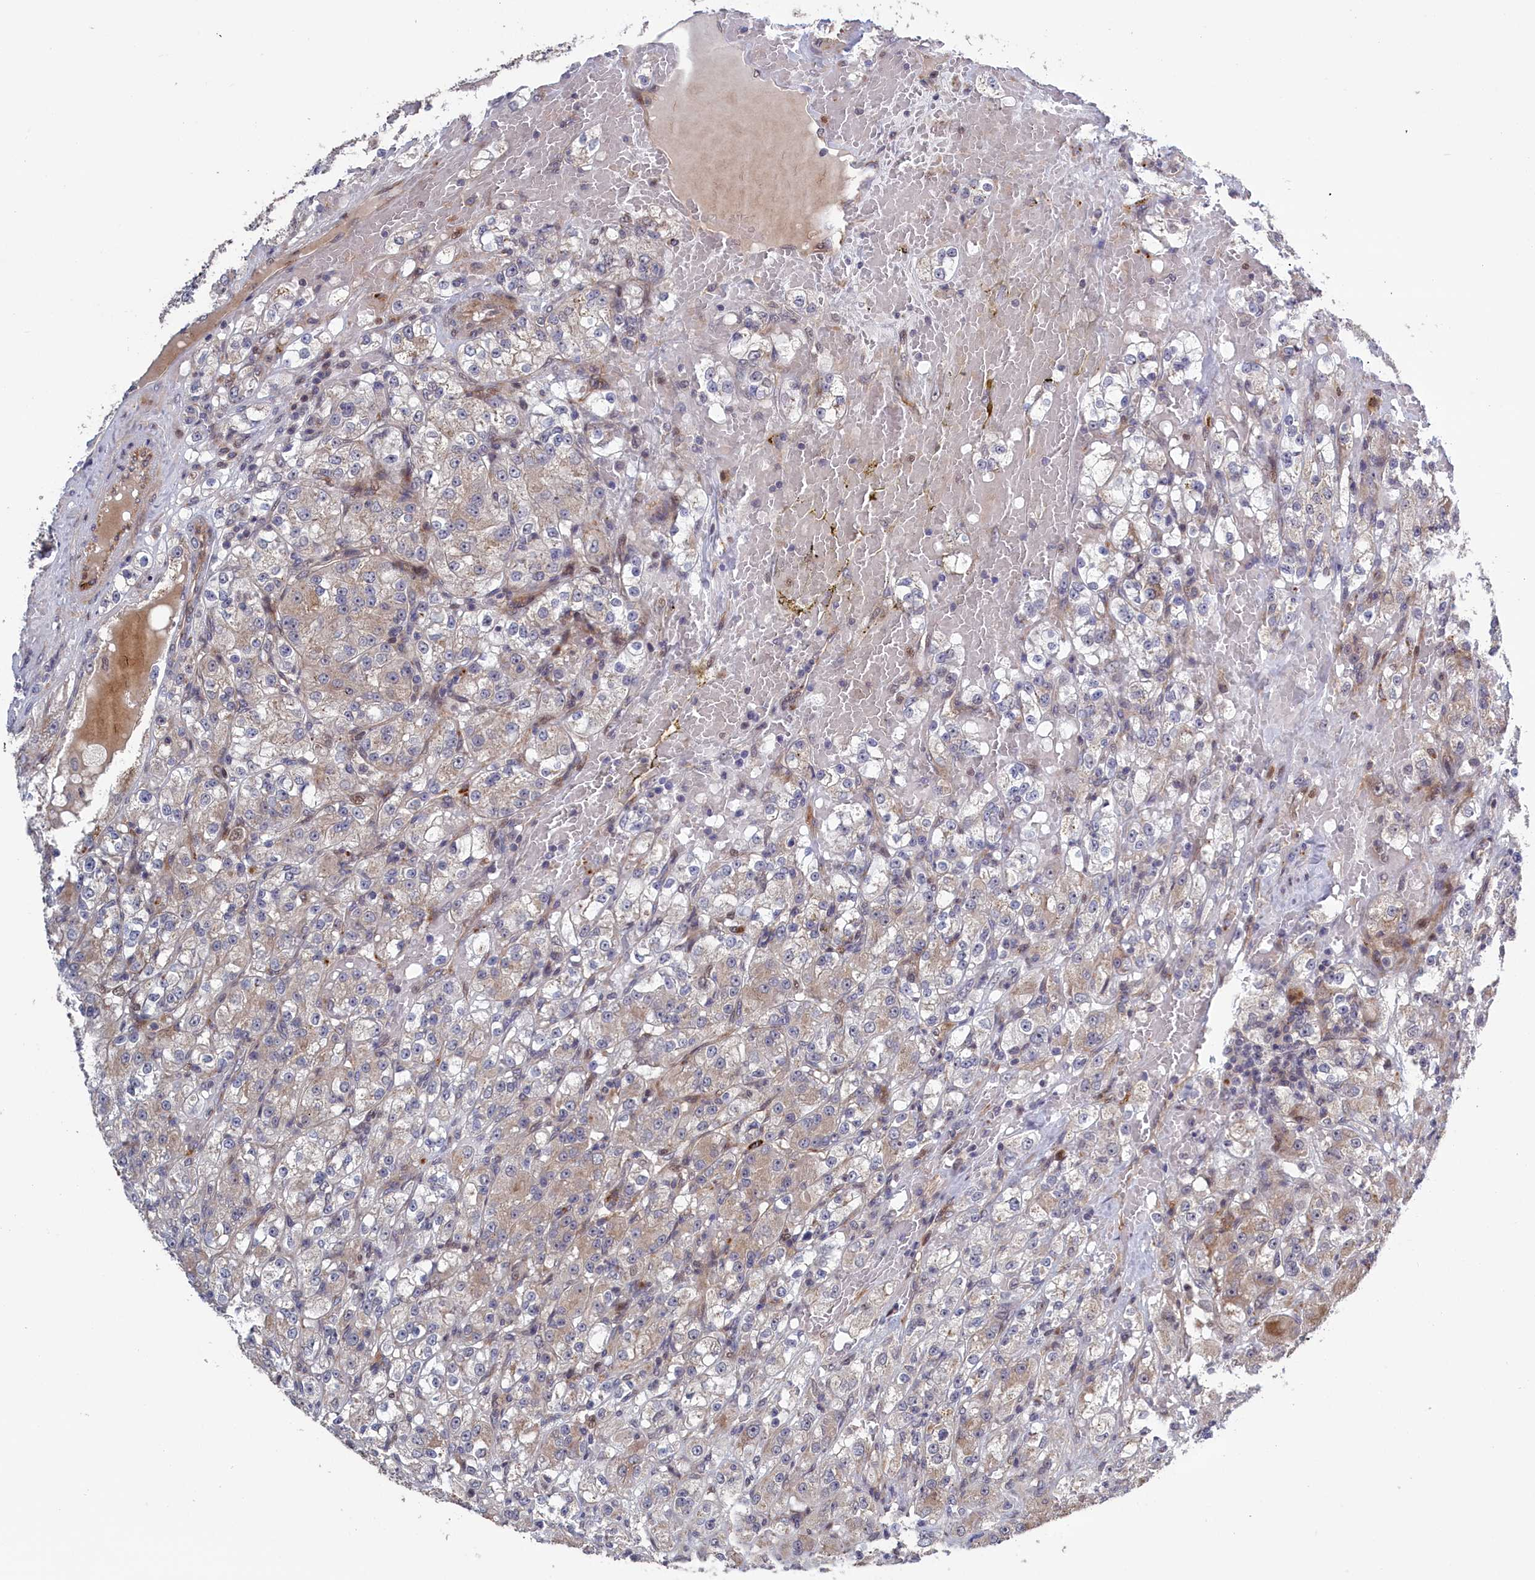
{"staining": {"intensity": "weak", "quantity": "25%-75%", "location": "cytoplasmic/membranous"}, "tissue": "renal cancer", "cell_type": "Tumor cells", "image_type": "cancer", "snomed": [{"axis": "morphology", "description": "Normal tissue, NOS"}, {"axis": "morphology", "description": "Adenocarcinoma, NOS"}, {"axis": "topography", "description": "Kidney"}], "caption": "Immunohistochemistry (IHC) photomicrograph of neoplastic tissue: renal adenocarcinoma stained using immunohistochemistry displays low levels of weak protein expression localized specifically in the cytoplasmic/membranous of tumor cells, appearing as a cytoplasmic/membranous brown color.", "gene": "LSG1", "patient": {"sex": "male", "age": 61}}